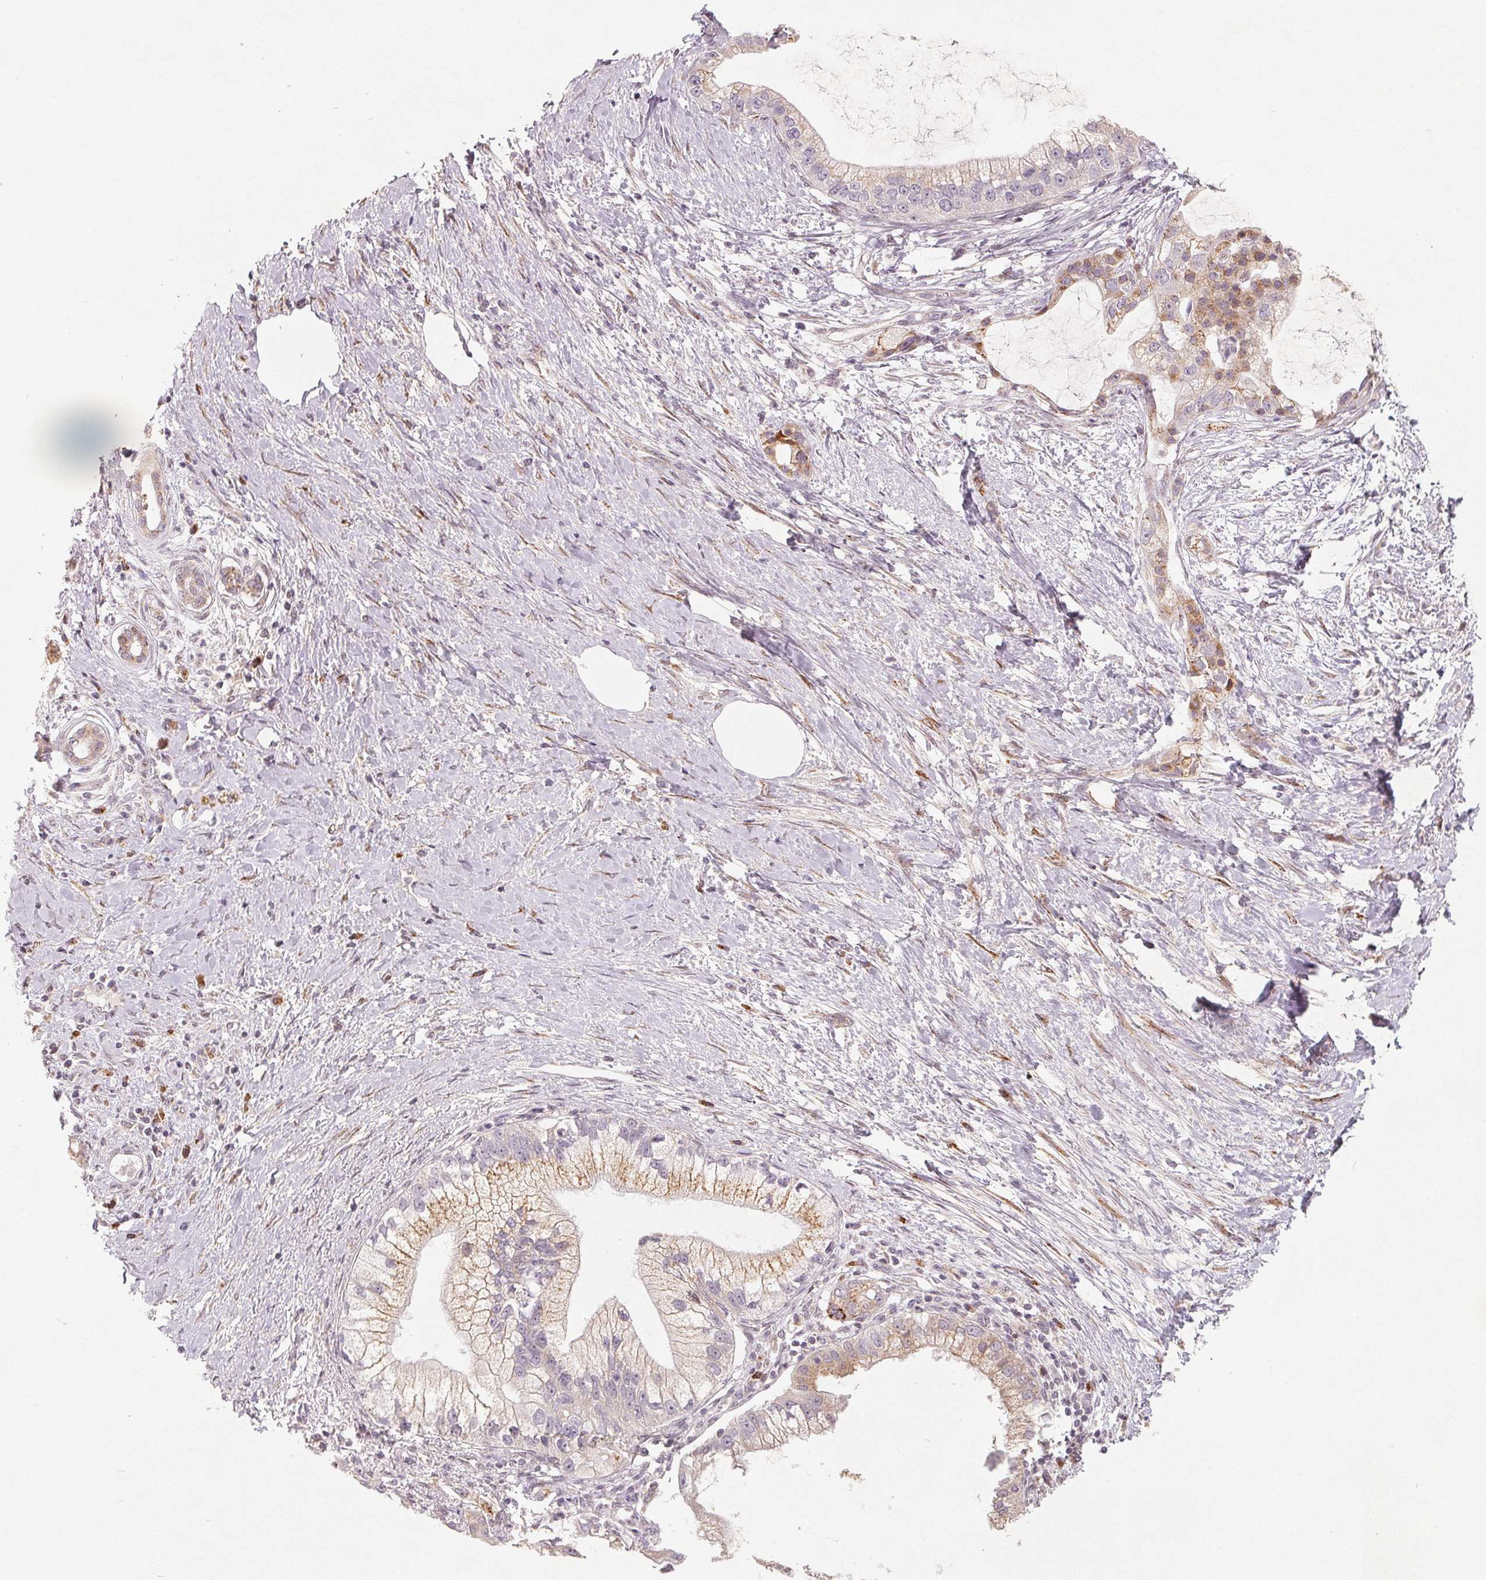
{"staining": {"intensity": "moderate", "quantity": ">75%", "location": "cytoplasmic/membranous"}, "tissue": "pancreatic cancer", "cell_type": "Tumor cells", "image_type": "cancer", "snomed": [{"axis": "morphology", "description": "Adenocarcinoma, NOS"}, {"axis": "topography", "description": "Pancreas"}], "caption": "Tumor cells exhibit medium levels of moderate cytoplasmic/membranous expression in about >75% of cells in human adenocarcinoma (pancreatic). Immunohistochemistry (ihc) stains the protein in brown and the nuclei are stained blue.", "gene": "TMSB15B", "patient": {"sex": "male", "age": 70}}